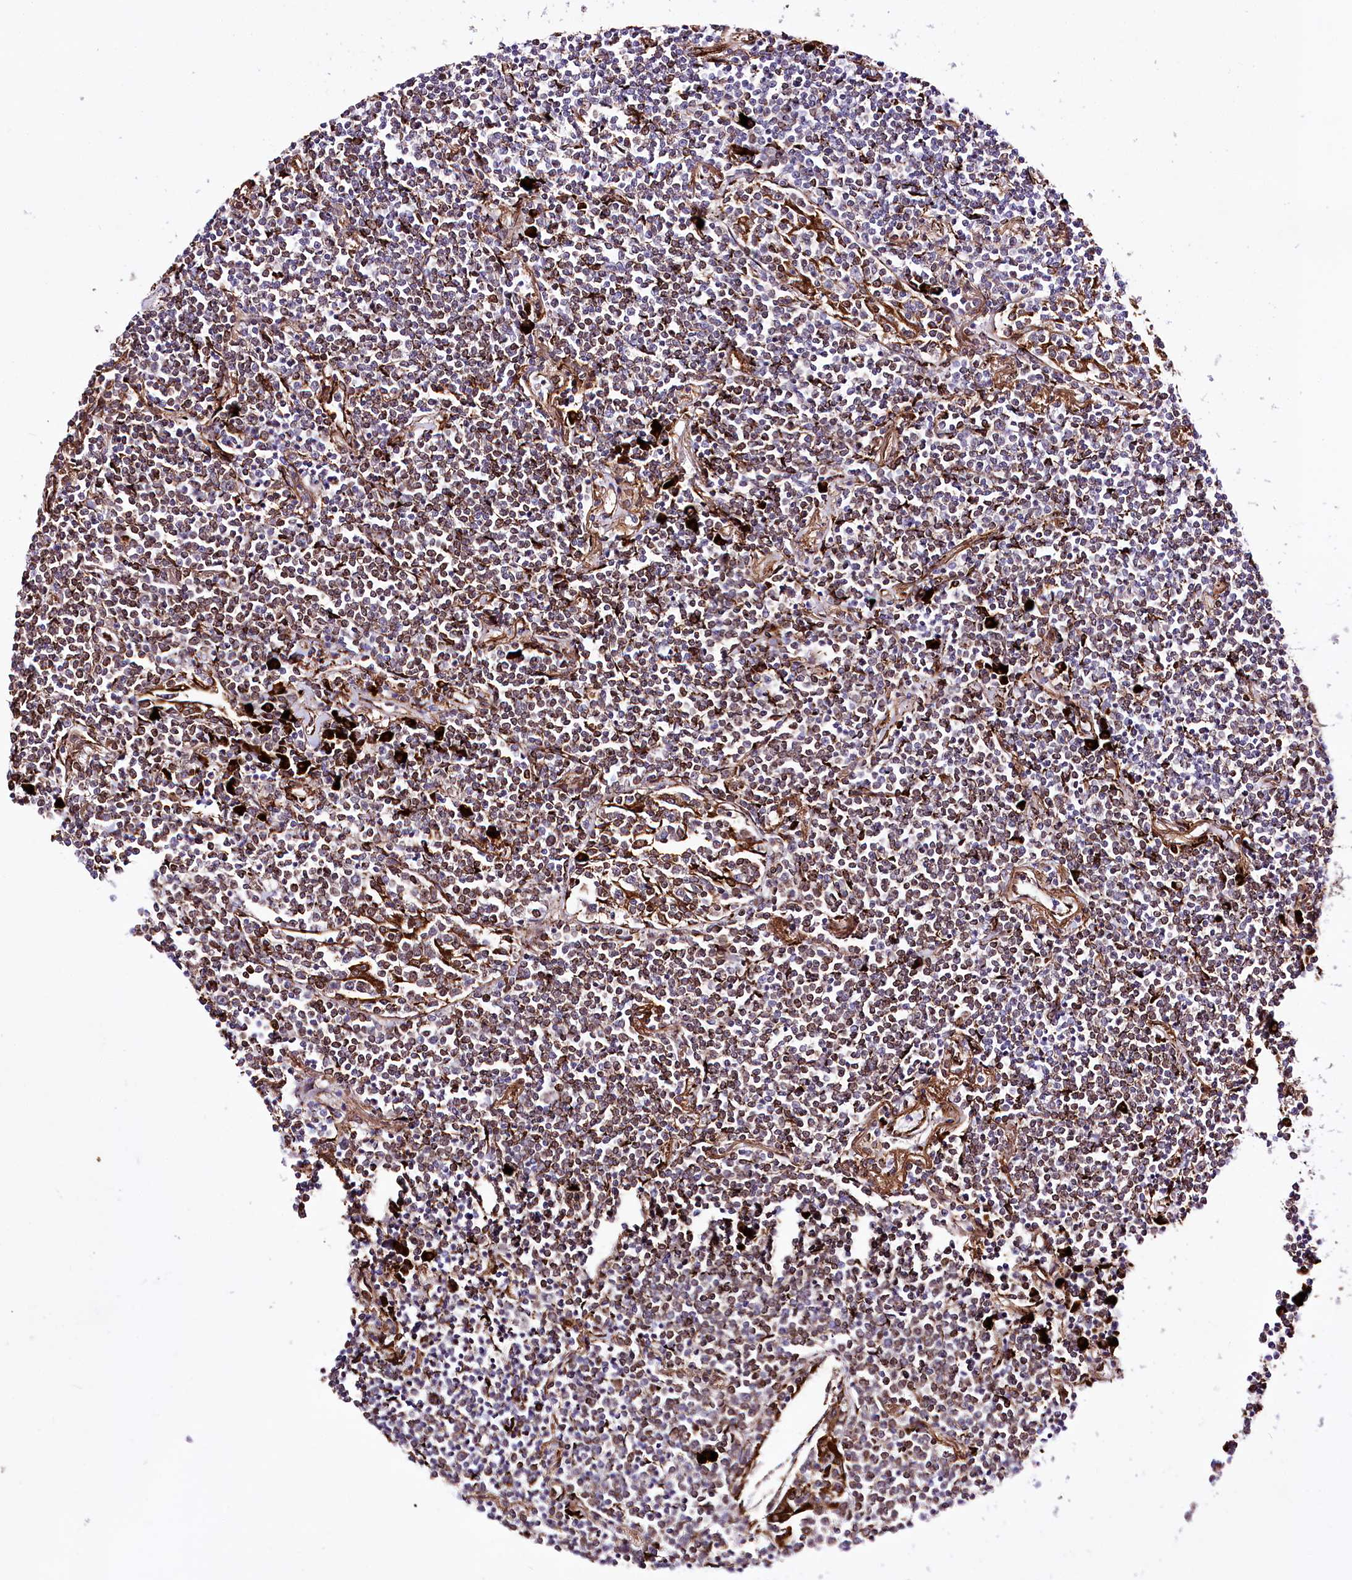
{"staining": {"intensity": "moderate", "quantity": ">75%", "location": "cytoplasmic/membranous"}, "tissue": "lymphoma", "cell_type": "Tumor cells", "image_type": "cancer", "snomed": [{"axis": "morphology", "description": "Malignant lymphoma, non-Hodgkin's type, Low grade"}, {"axis": "topography", "description": "Lung"}], "caption": "Protein staining displays moderate cytoplasmic/membranous expression in about >75% of tumor cells in lymphoma.", "gene": "WWC1", "patient": {"sex": "female", "age": 71}}